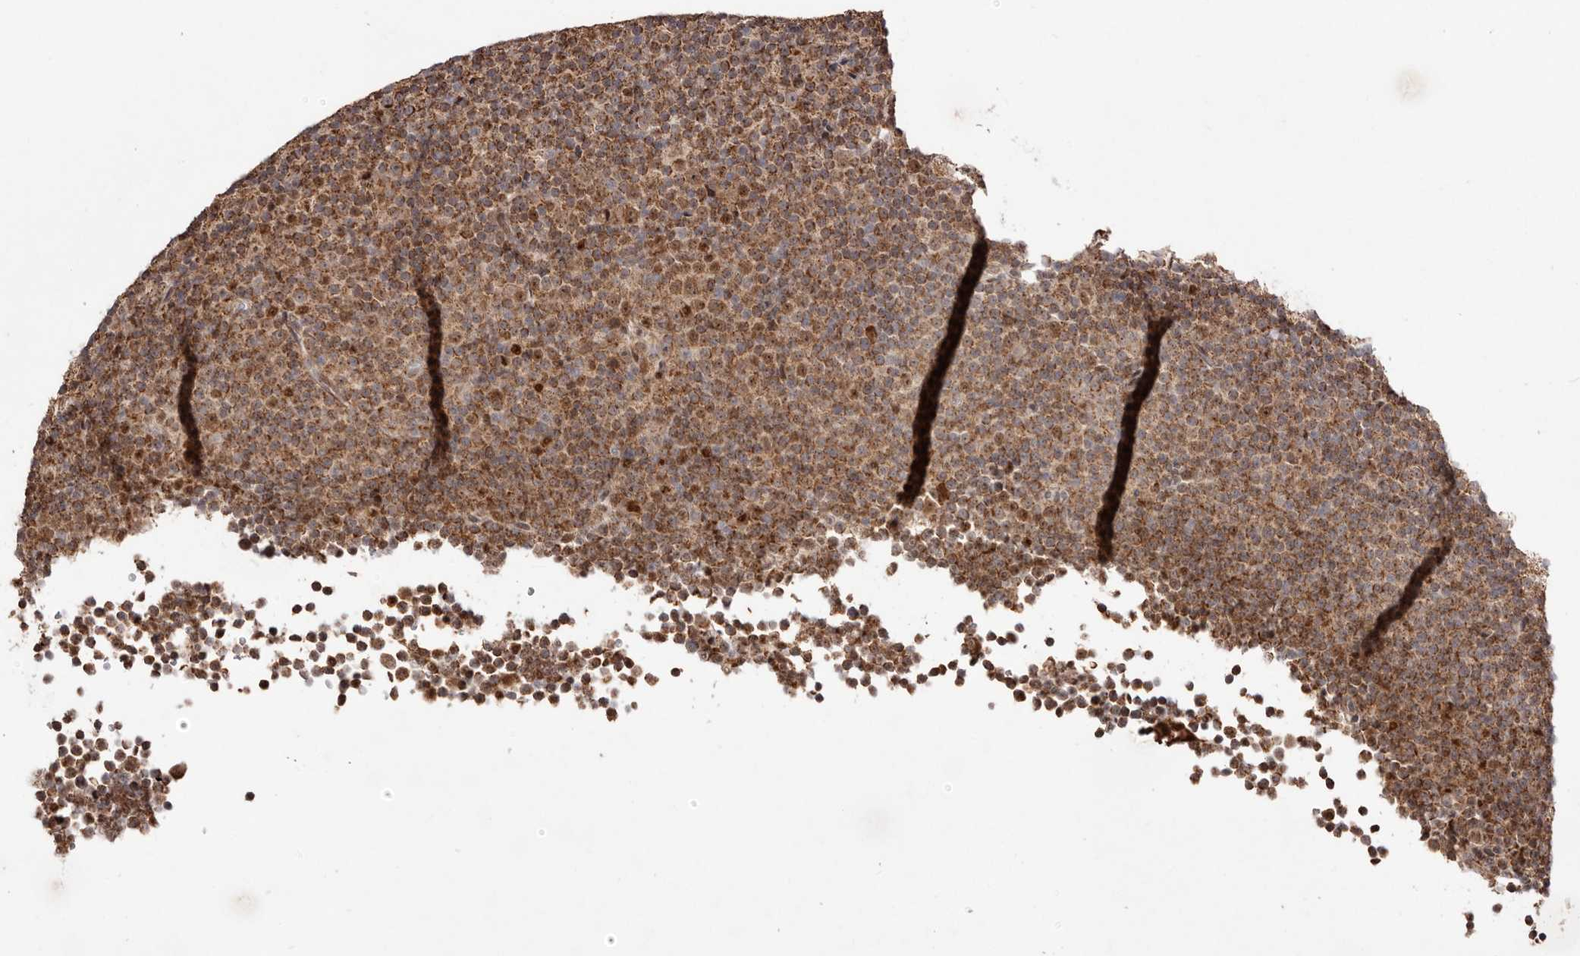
{"staining": {"intensity": "moderate", "quantity": ">75%", "location": "cytoplasmic/membranous,nuclear"}, "tissue": "lymphoma", "cell_type": "Tumor cells", "image_type": "cancer", "snomed": [{"axis": "morphology", "description": "Malignant lymphoma, non-Hodgkin's type, Low grade"}, {"axis": "topography", "description": "Lymph node"}], "caption": "Protein expression analysis of human malignant lymphoma, non-Hodgkin's type (low-grade) reveals moderate cytoplasmic/membranous and nuclear positivity in about >75% of tumor cells. Using DAB (3,3'-diaminobenzidine) (brown) and hematoxylin (blue) stains, captured at high magnification using brightfield microscopy.", "gene": "EGR3", "patient": {"sex": "female", "age": 67}}